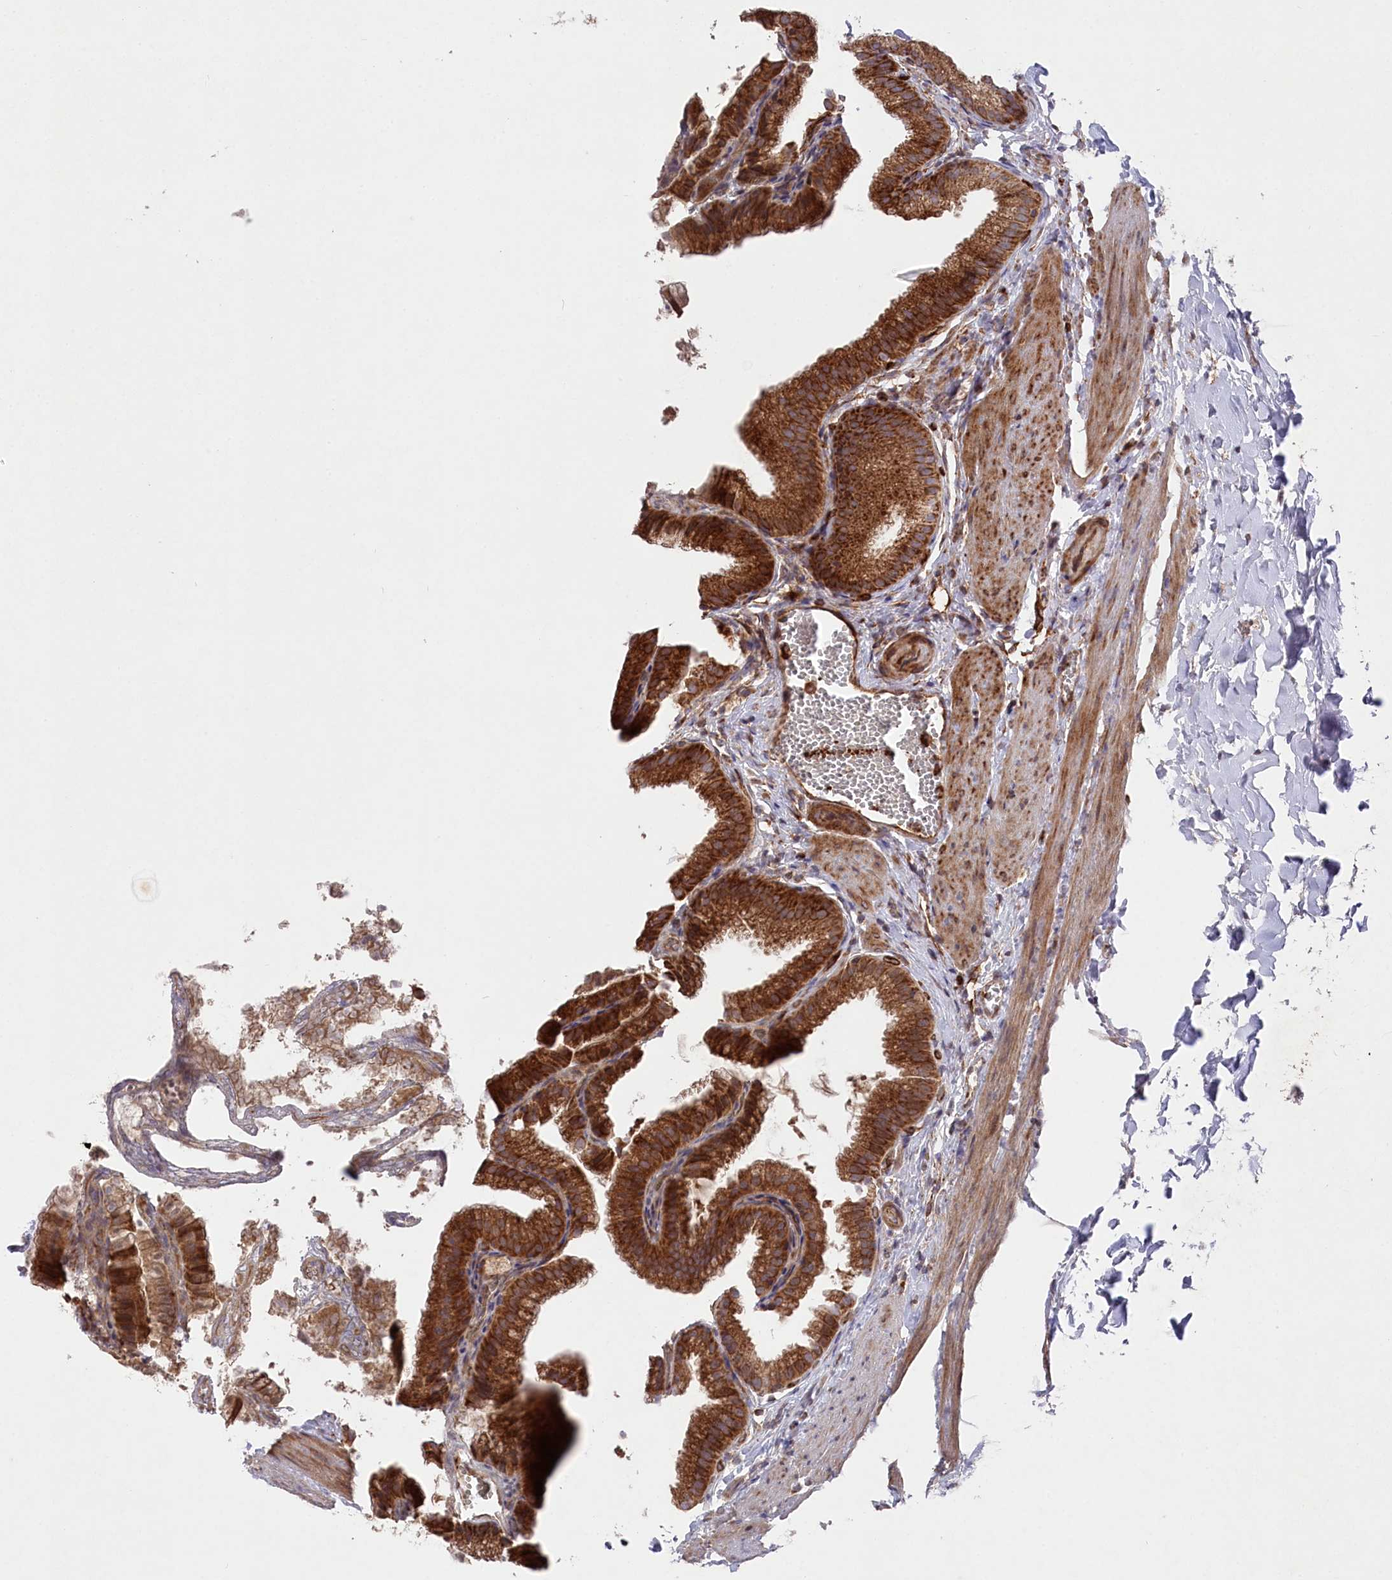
{"staining": {"intensity": "strong", "quantity": ">75%", "location": "cytoplasmic/membranous"}, "tissue": "gallbladder", "cell_type": "Glandular cells", "image_type": "normal", "snomed": [{"axis": "morphology", "description": "Normal tissue, NOS"}, {"axis": "topography", "description": "Gallbladder"}], "caption": "Immunohistochemical staining of benign gallbladder demonstrates high levels of strong cytoplasmic/membranous positivity in approximately >75% of glandular cells.", "gene": "MTPAP", "patient": {"sex": "male", "age": 38}}